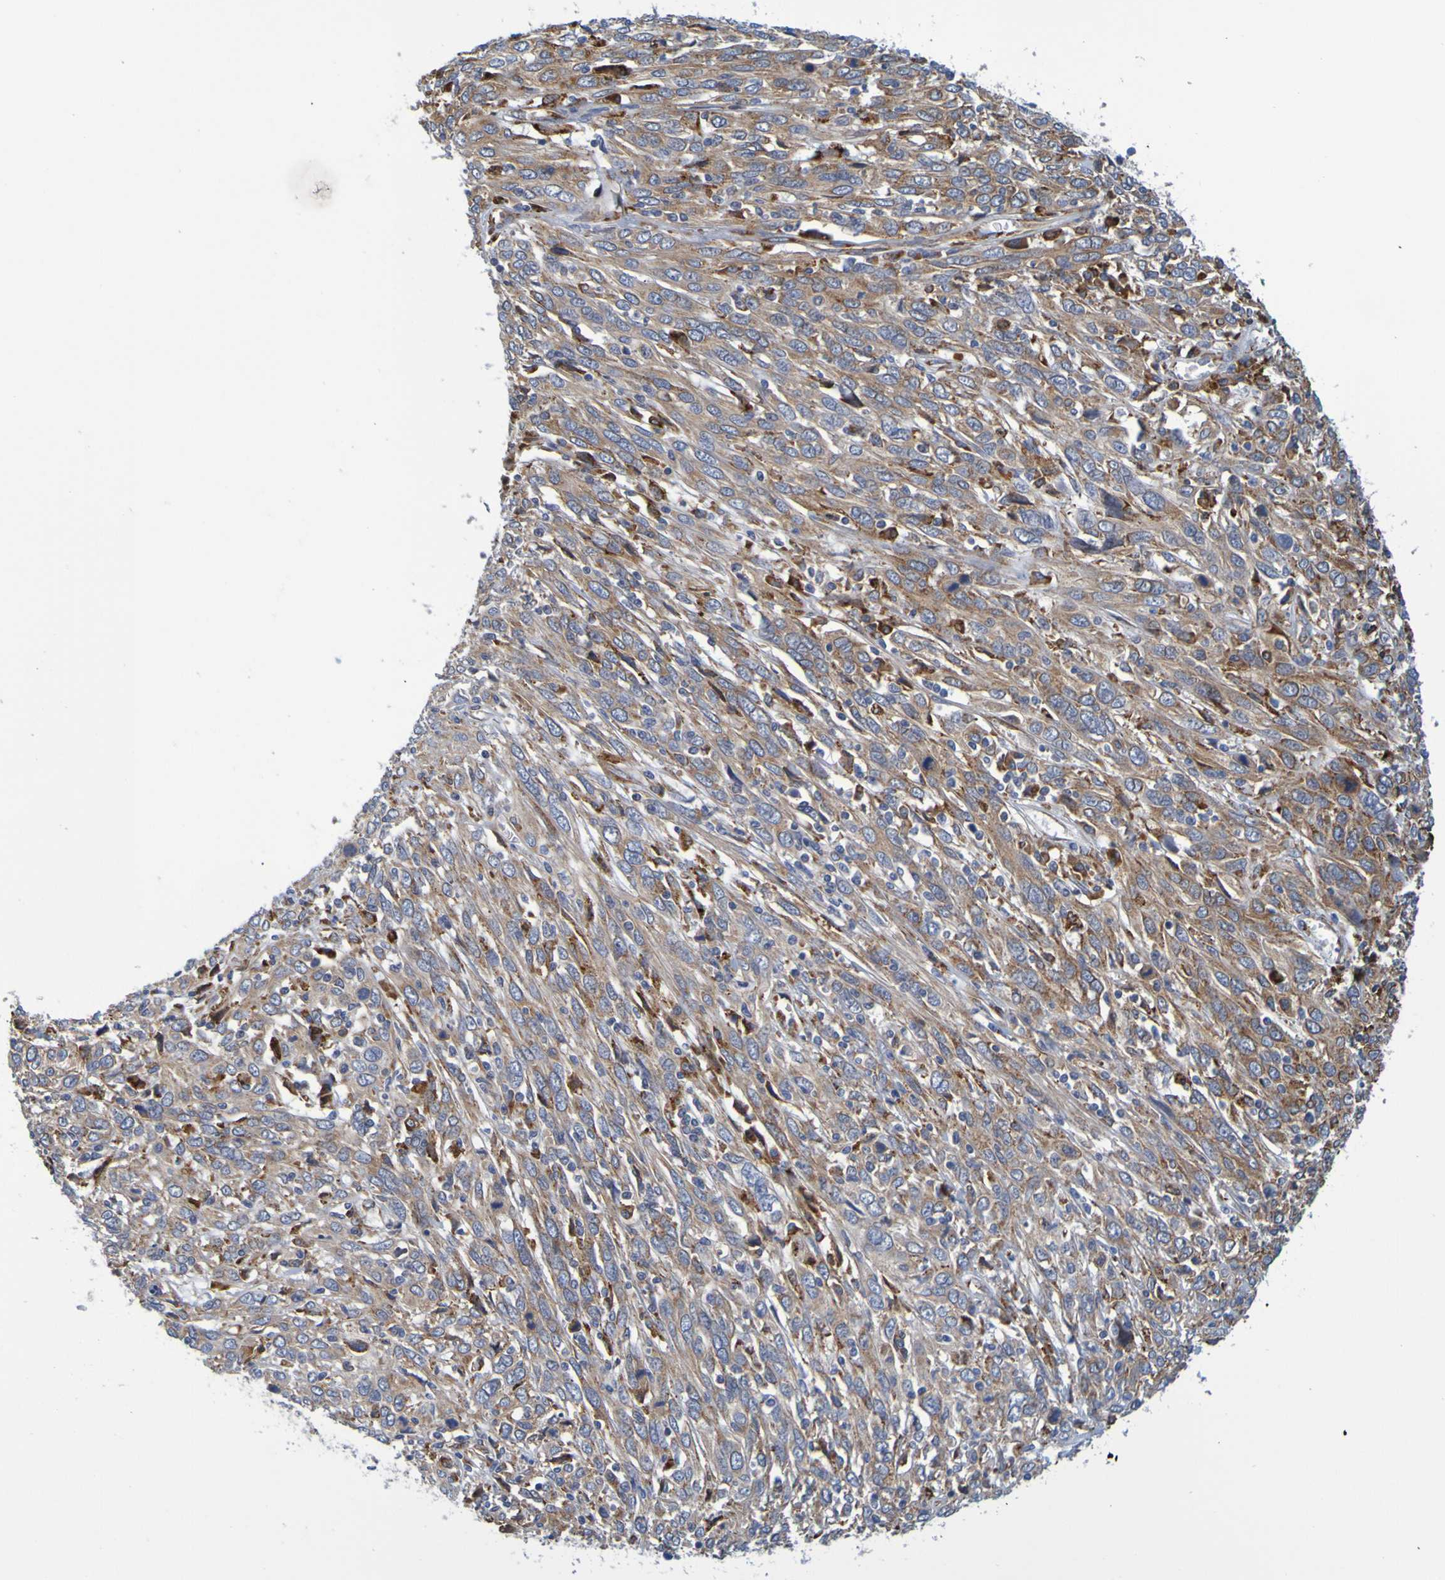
{"staining": {"intensity": "moderate", "quantity": ">75%", "location": "cytoplasmic/membranous"}, "tissue": "cervical cancer", "cell_type": "Tumor cells", "image_type": "cancer", "snomed": [{"axis": "morphology", "description": "Squamous cell carcinoma, NOS"}, {"axis": "topography", "description": "Cervix"}], "caption": "There is medium levels of moderate cytoplasmic/membranous expression in tumor cells of cervical squamous cell carcinoma, as demonstrated by immunohistochemical staining (brown color).", "gene": "SIL1", "patient": {"sex": "female", "age": 46}}